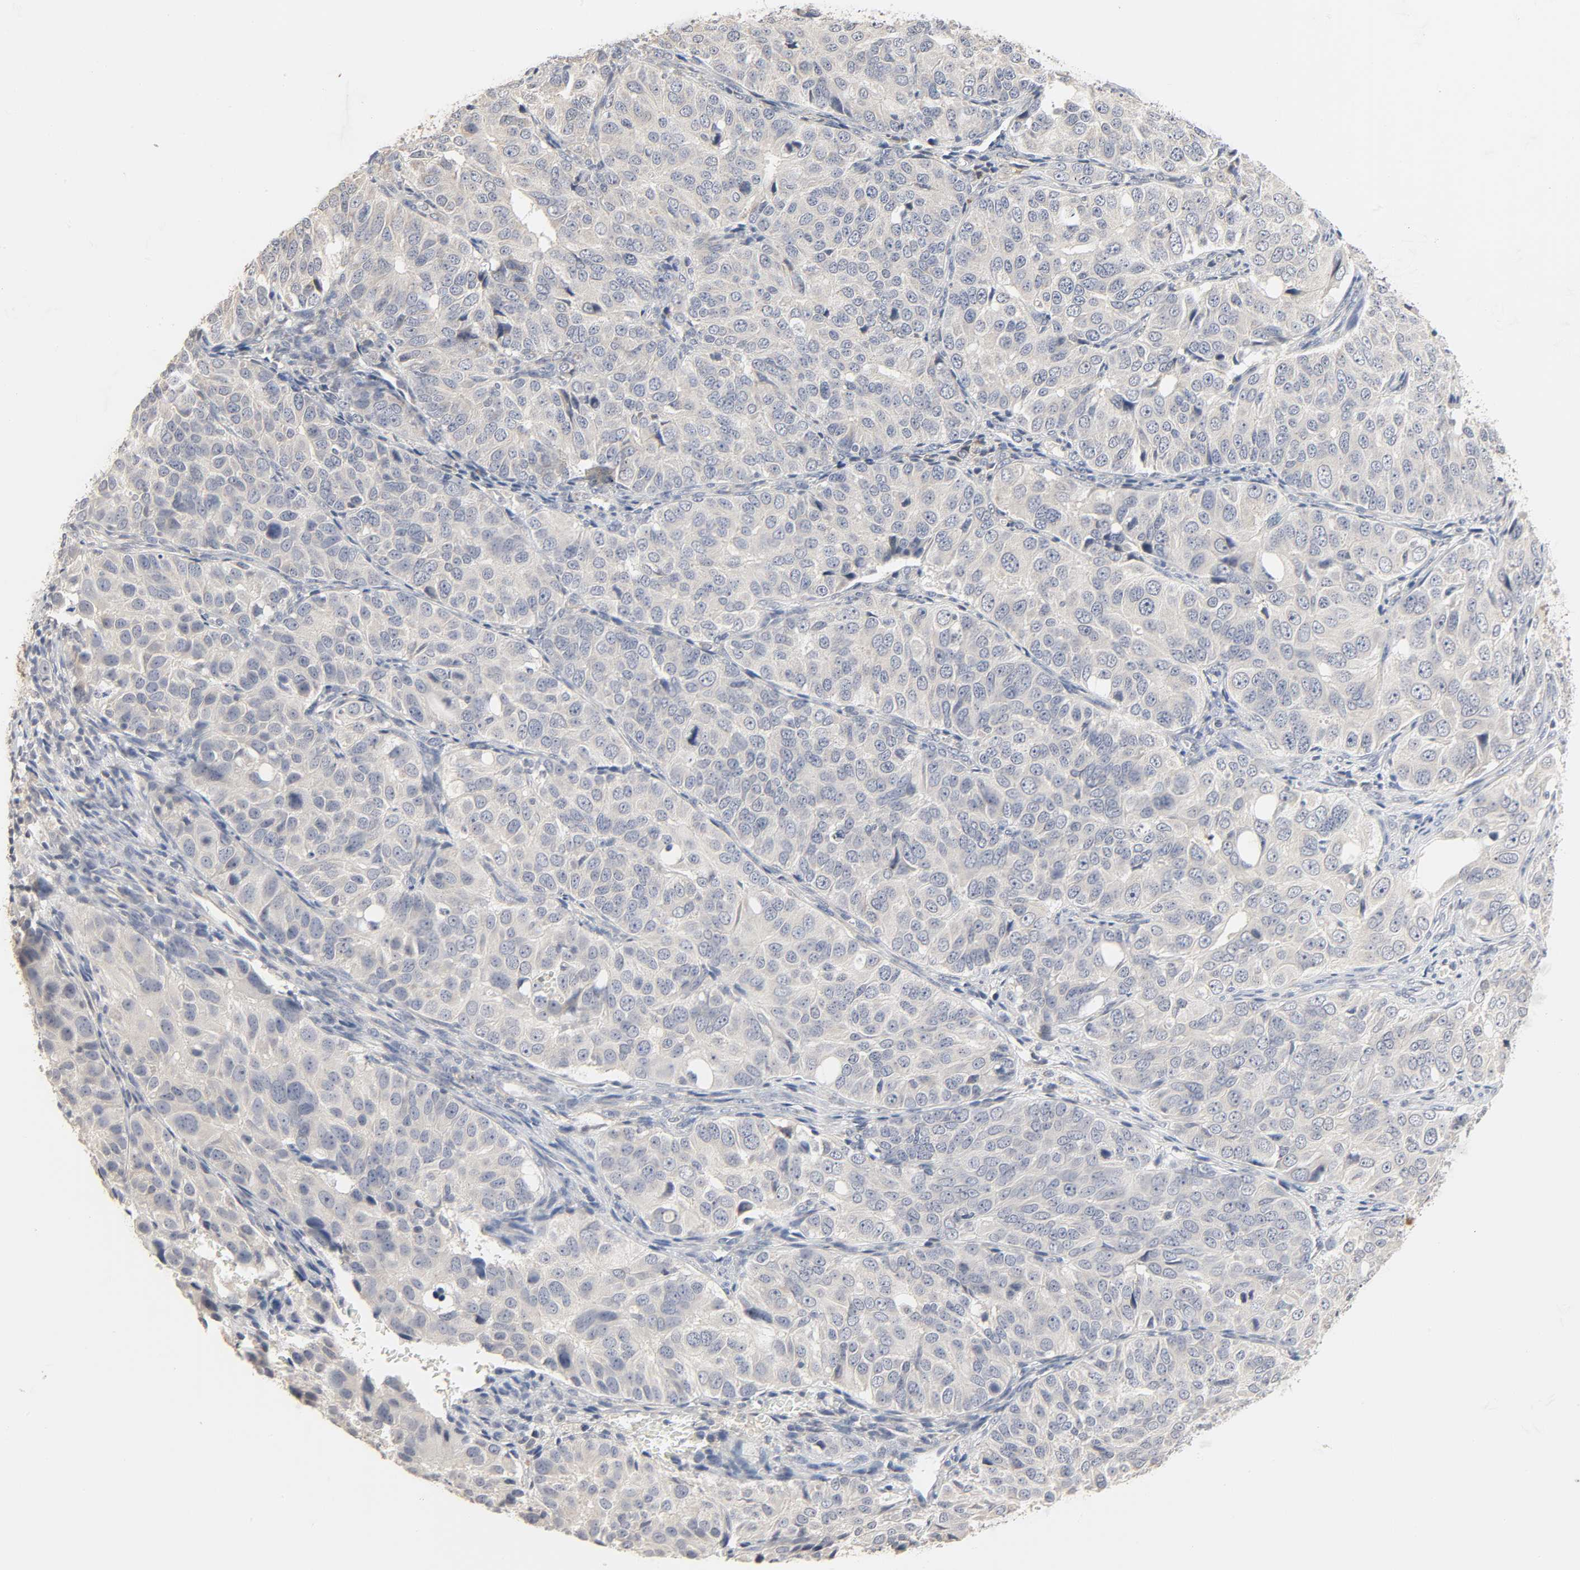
{"staining": {"intensity": "weak", "quantity": "25%-75%", "location": "cytoplasmic/membranous"}, "tissue": "ovarian cancer", "cell_type": "Tumor cells", "image_type": "cancer", "snomed": [{"axis": "morphology", "description": "Carcinoma, endometroid"}, {"axis": "topography", "description": "Ovary"}], "caption": "Immunohistochemistry (DAB) staining of human ovarian endometroid carcinoma exhibits weak cytoplasmic/membranous protein staining in about 25%-75% of tumor cells.", "gene": "CLEC4E", "patient": {"sex": "female", "age": 51}}